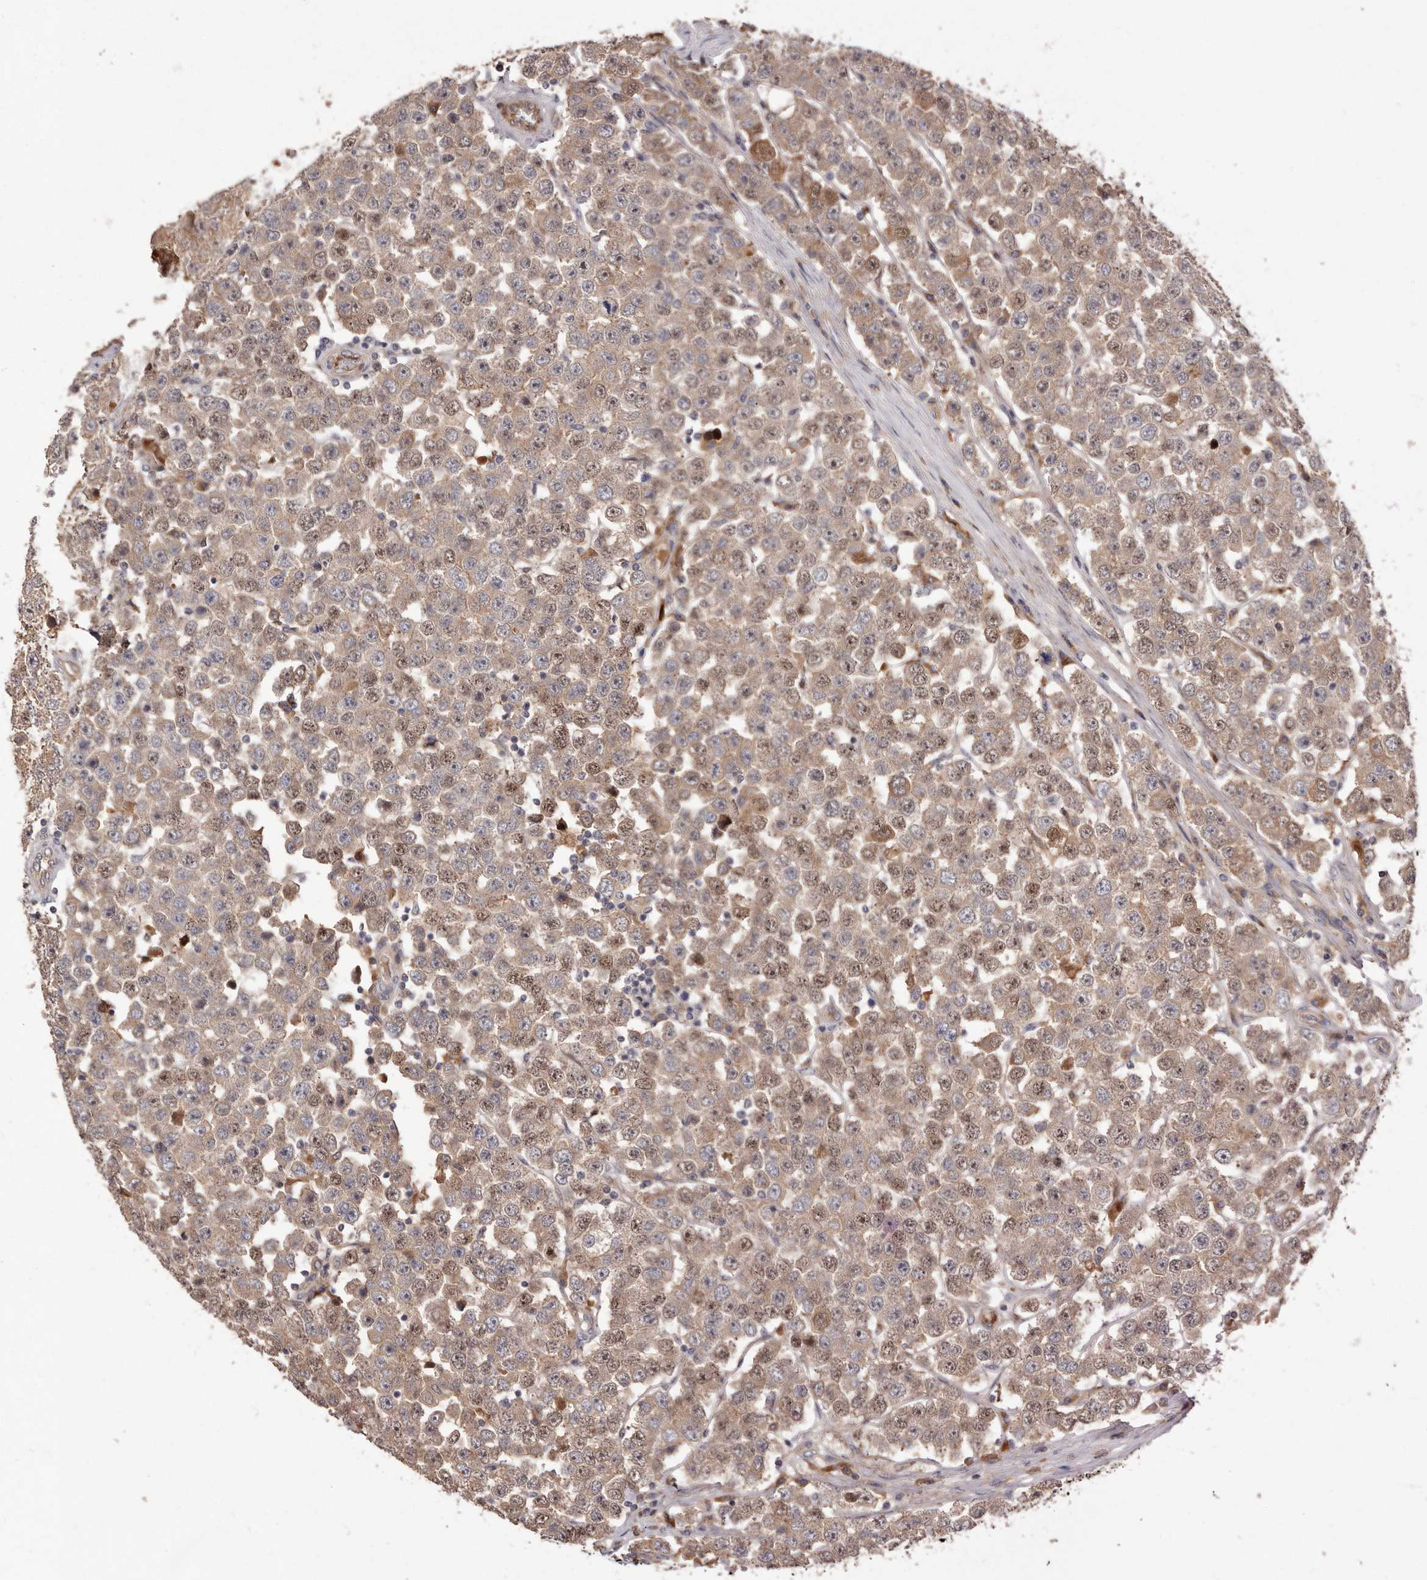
{"staining": {"intensity": "moderate", "quantity": ">75%", "location": "cytoplasmic/membranous,nuclear"}, "tissue": "testis cancer", "cell_type": "Tumor cells", "image_type": "cancer", "snomed": [{"axis": "morphology", "description": "Seminoma, NOS"}, {"axis": "topography", "description": "Testis"}], "caption": "Immunohistochemistry photomicrograph of neoplastic tissue: human testis seminoma stained using IHC reveals medium levels of moderate protein expression localized specifically in the cytoplasmic/membranous and nuclear of tumor cells, appearing as a cytoplasmic/membranous and nuclear brown color.", "gene": "DOP1A", "patient": {"sex": "male", "age": 28}}